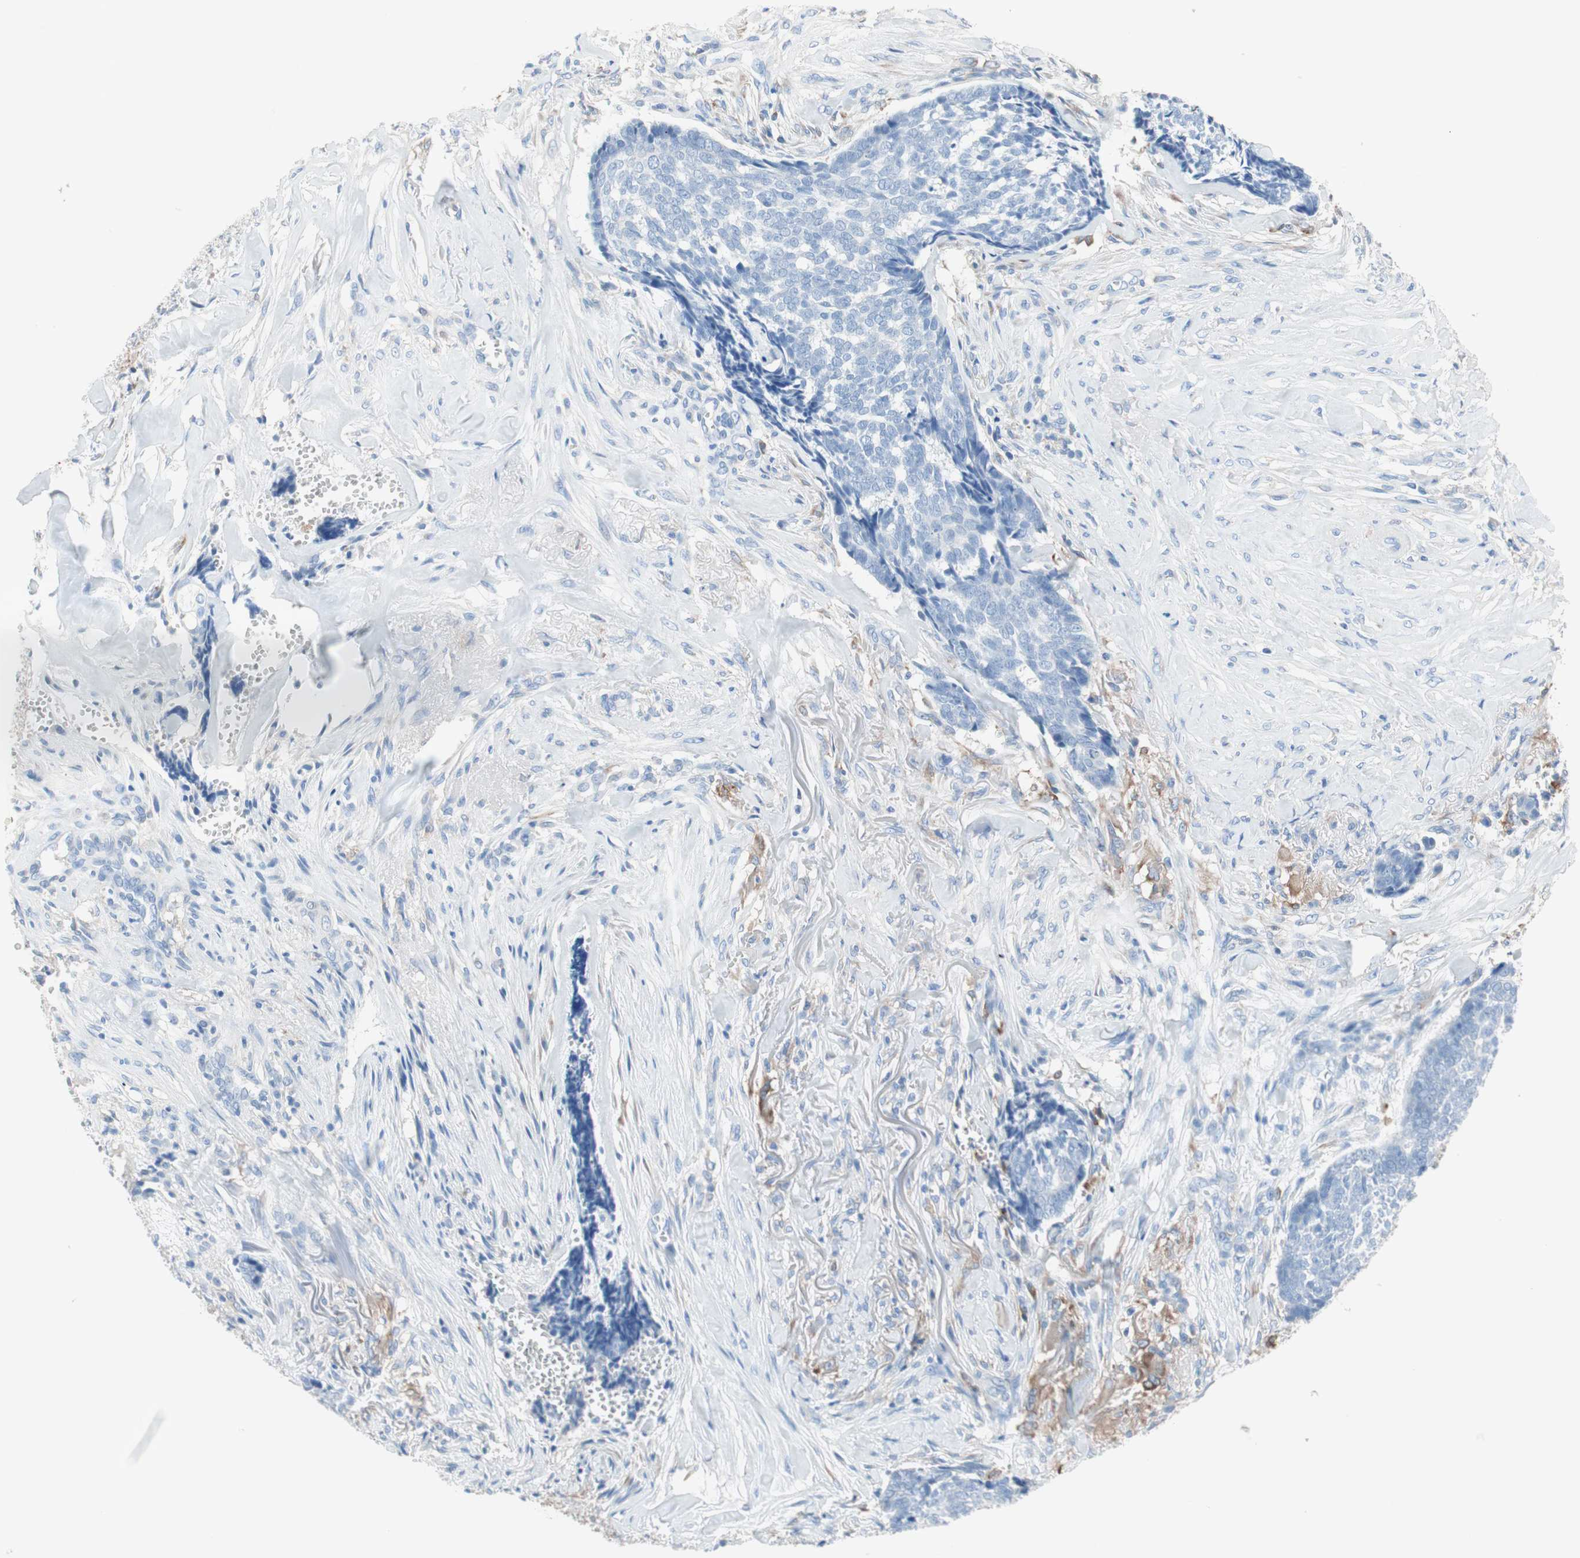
{"staining": {"intensity": "negative", "quantity": "none", "location": "none"}, "tissue": "skin cancer", "cell_type": "Tumor cells", "image_type": "cancer", "snomed": [{"axis": "morphology", "description": "Basal cell carcinoma"}, {"axis": "topography", "description": "Skin"}], "caption": "Human skin cancer stained for a protein using immunohistochemistry (IHC) shows no staining in tumor cells.", "gene": "GLUL", "patient": {"sex": "male", "age": 84}}